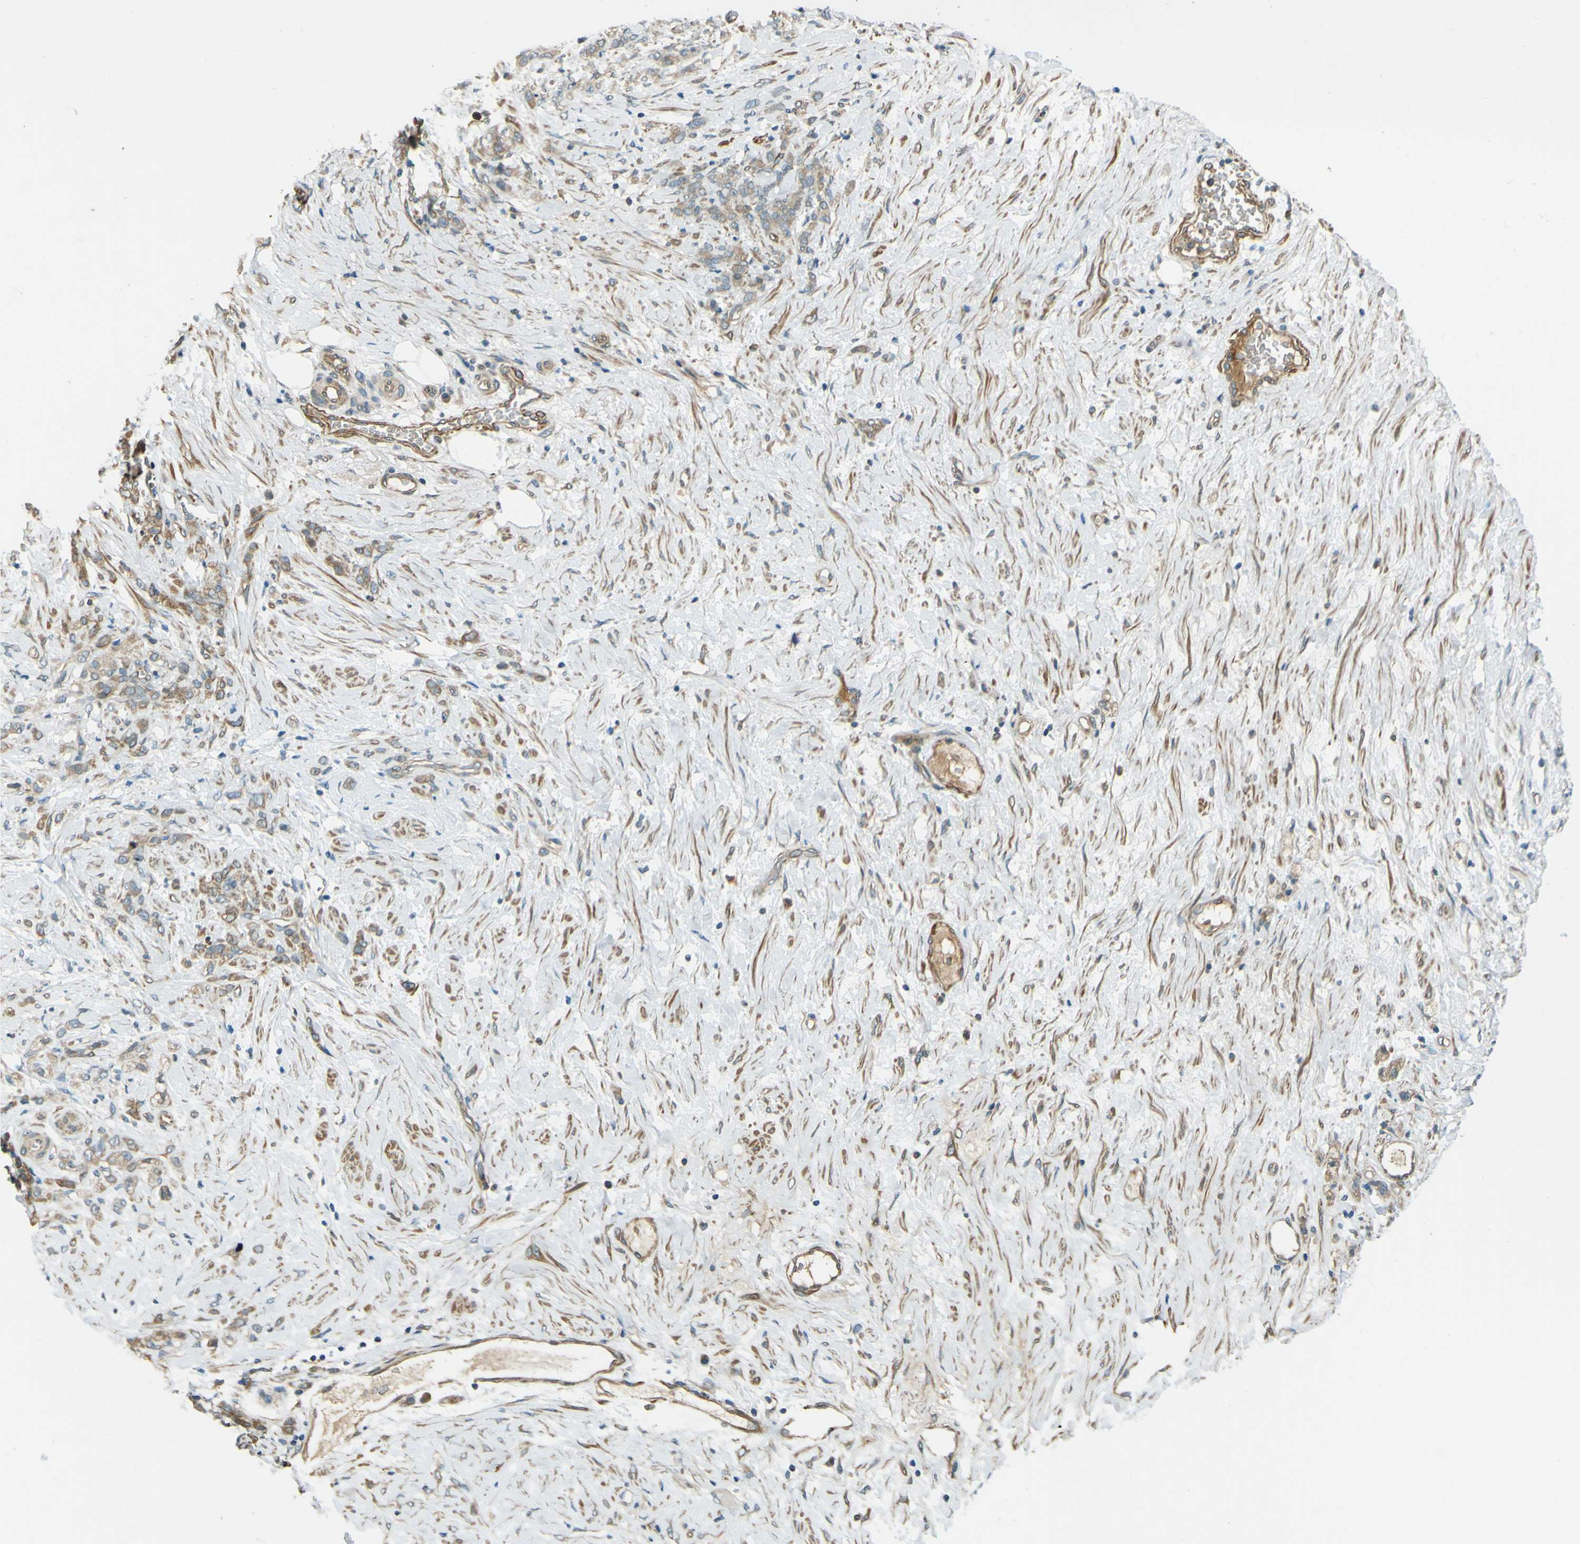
{"staining": {"intensity": "weak", "quantity": "25%-75%", "location": "cytoplasmic/membranous"}, "tissue": "stomach cancer", "cell_type": "Tumor cells", "image_type": "cancer", "snomed": [{"axis": "morphology", "description": "Adenocarcinoma, NOS"}, {"axis": "topography", "description": "Stomach"}], "caption": "A micrograph of stomach cancer (adenocarcinoma) stained for a protein displays weak cytoplasmic/membranous brown staining in tumor cells.", "gene": "LPCAT1", "patient": {"sex": "male", "age": 82}}